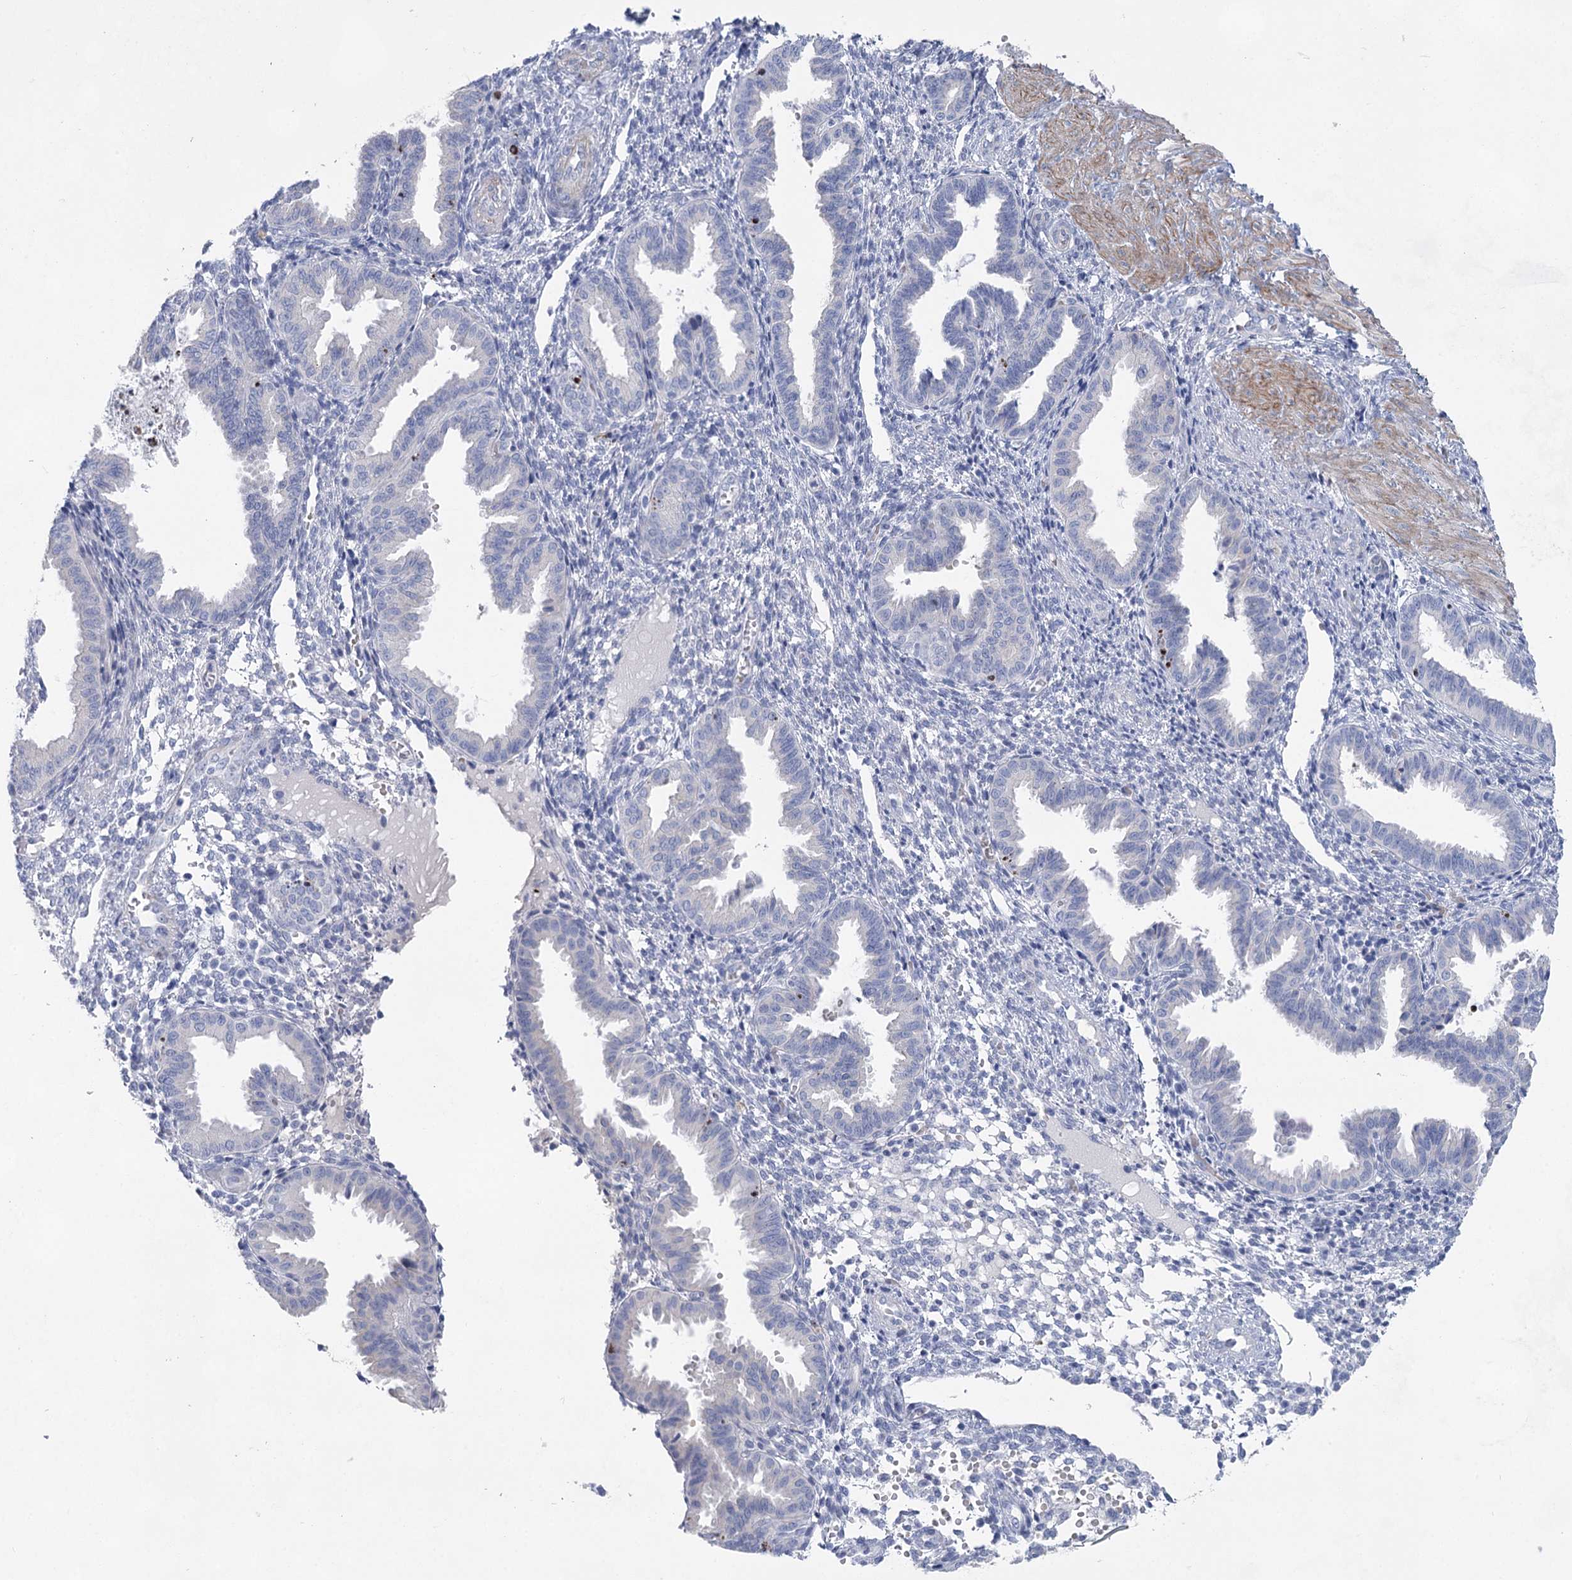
{"staining": {"intensity": "negative", "quantity": "none", "location": "none"}, "tissue": "endometrium", "cell_type": "Cells in endometrial stroma", "image_type": "normal", "snomed": [{"axis": "morphology", "description": "Normal tissue, NOS"}, {"axis": "topography", "description": "Endometrium"}], "caption": "This is a histopathology image of immunohistochemistry staining of unremarkable endometrium, which shows no staining in cells in endometrial stroma.", "gene": "WDR74", "patient": {"sex": "female", "age": 33}}